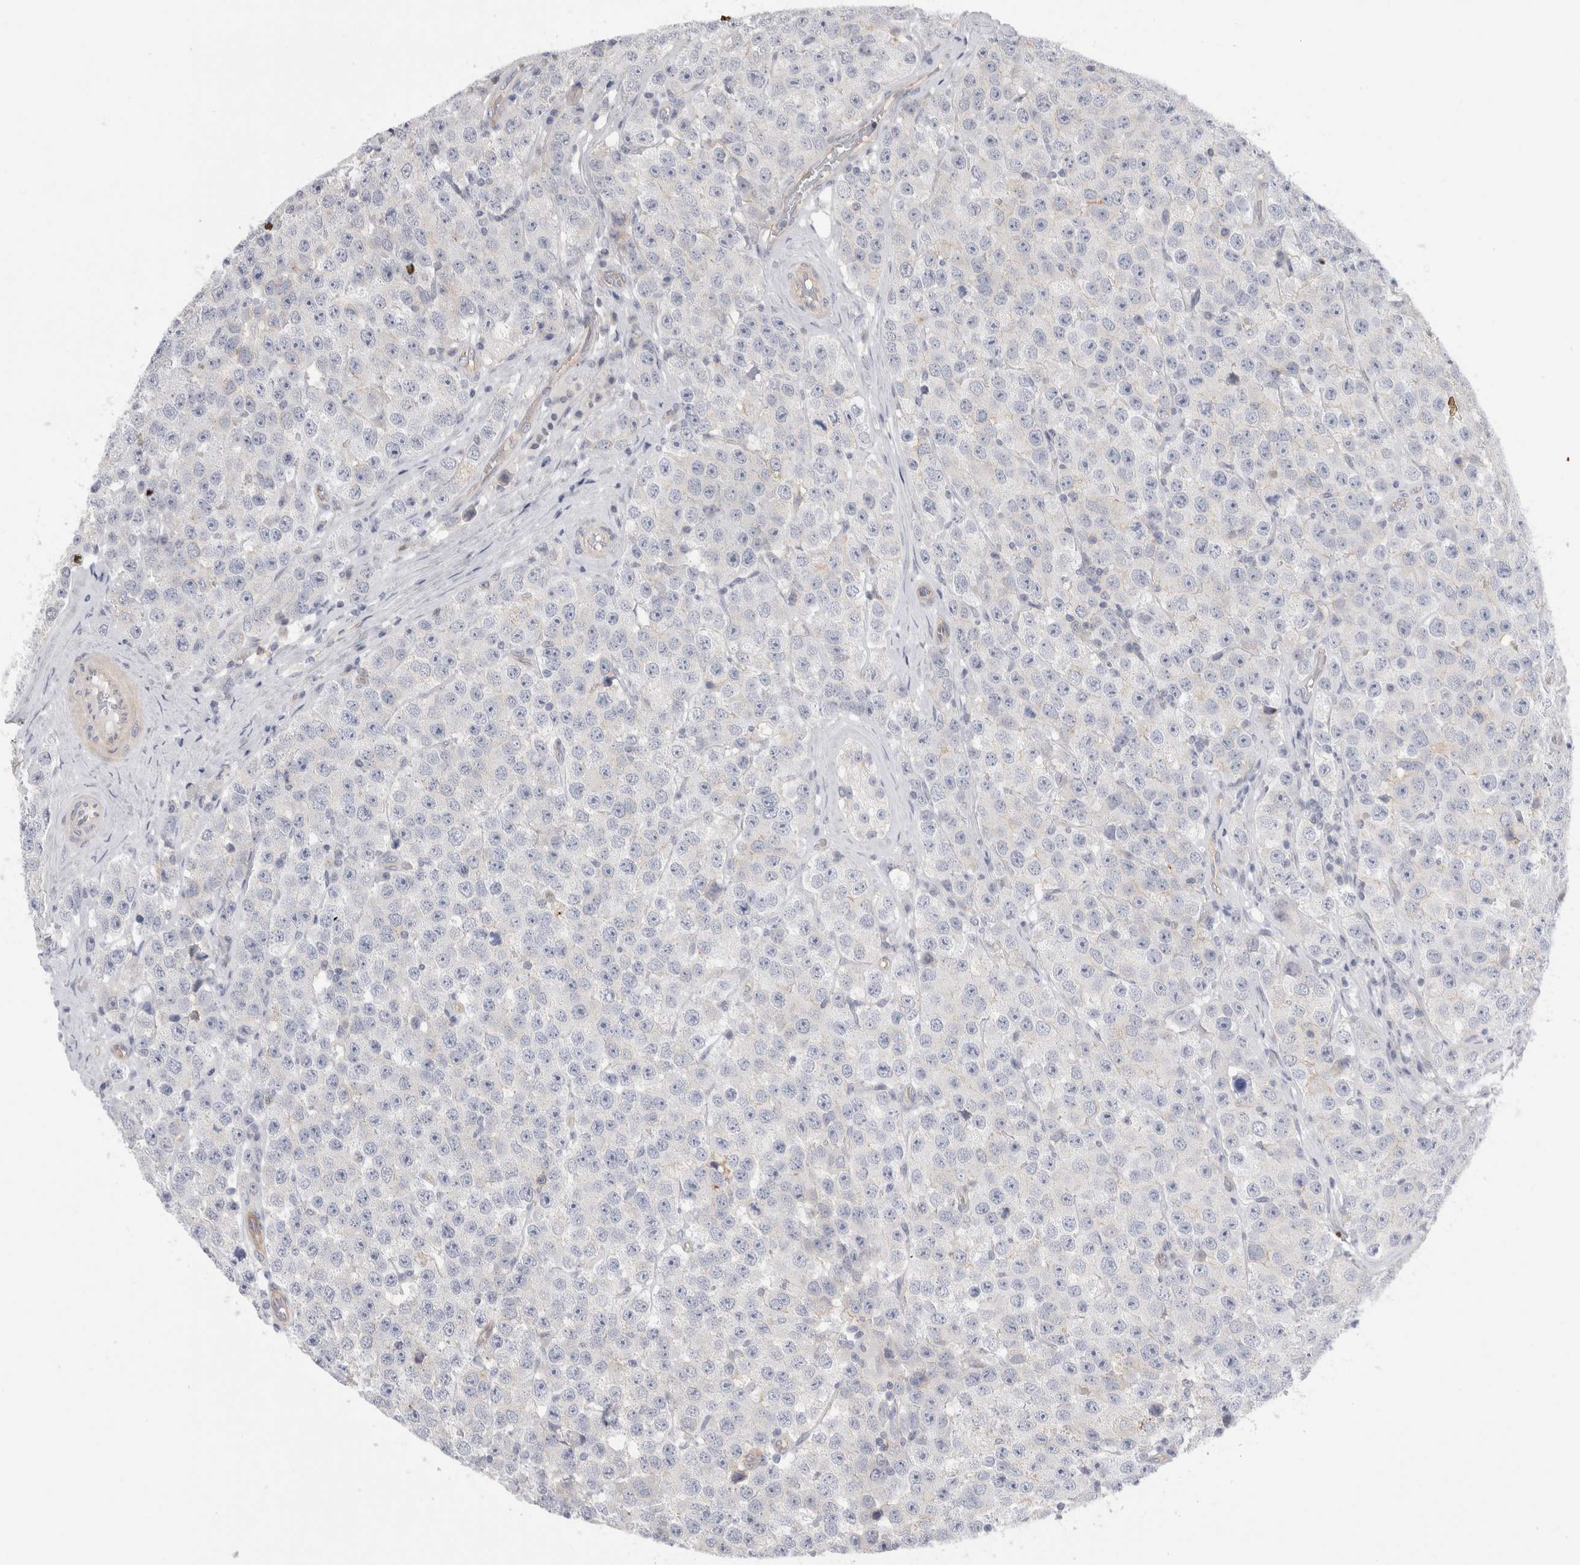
{"staining": {"intensity": "negative", "quantity": "none", "location": "none"}, "tissue": "testis cancer", "cell_type": "Tumor cells", "image_type": "cancer", "snomed": [{"axis": "morphology", "description": "Seminoma, NOS"}, {"axis": "morphology", "description": "Carcinoma, Embryonal, NOS"}, {"axis": "topography", "description": "Testis"}], "caption": "Immunohistochemical staining of seminoma (testis) demonstrates no significant positivity in tumor cells.", "gene": "VANGL1", "patient": {"sex": "male", "age": 28}}